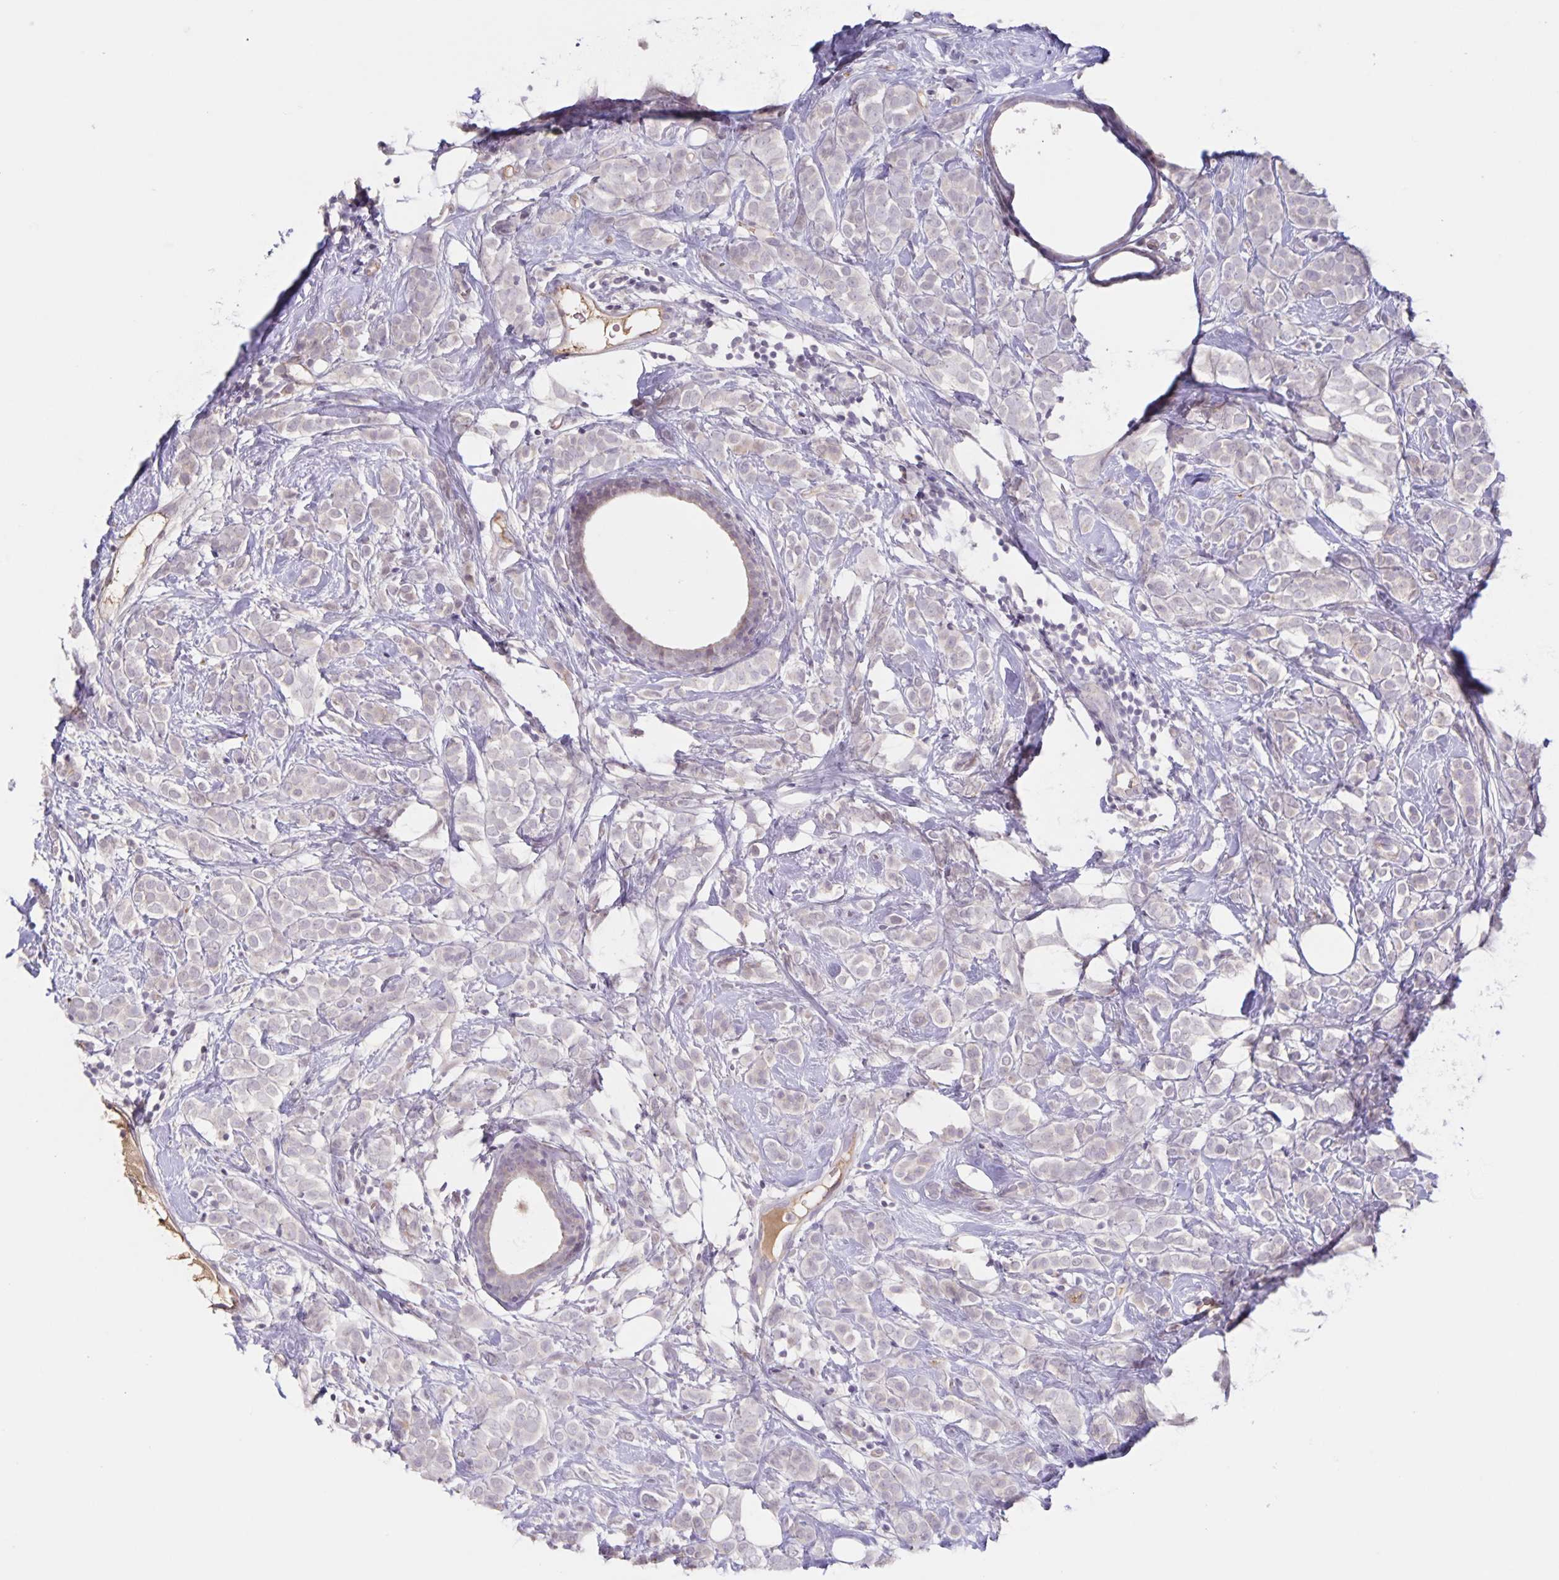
{"staining": {"intensity": "negative", "quantity": "none", "location": "none"}, "tissue": "breast cancer", "cell_type": "Tumor cells", "image_type": "cancer", "snomed": [{"axis": "morphology", "description": "Lobular carcinoma"}, {"axis": "topography", "description": "Breast"}], "caption": "IHC of breast cancer exhibits no staining in tumor cells. The staining is performed using DAB brown chromogen with nuclei counter-stained in using hematoxylin.", "gene": "INSL5", "patient": {"sex": "female", "age": 49}}